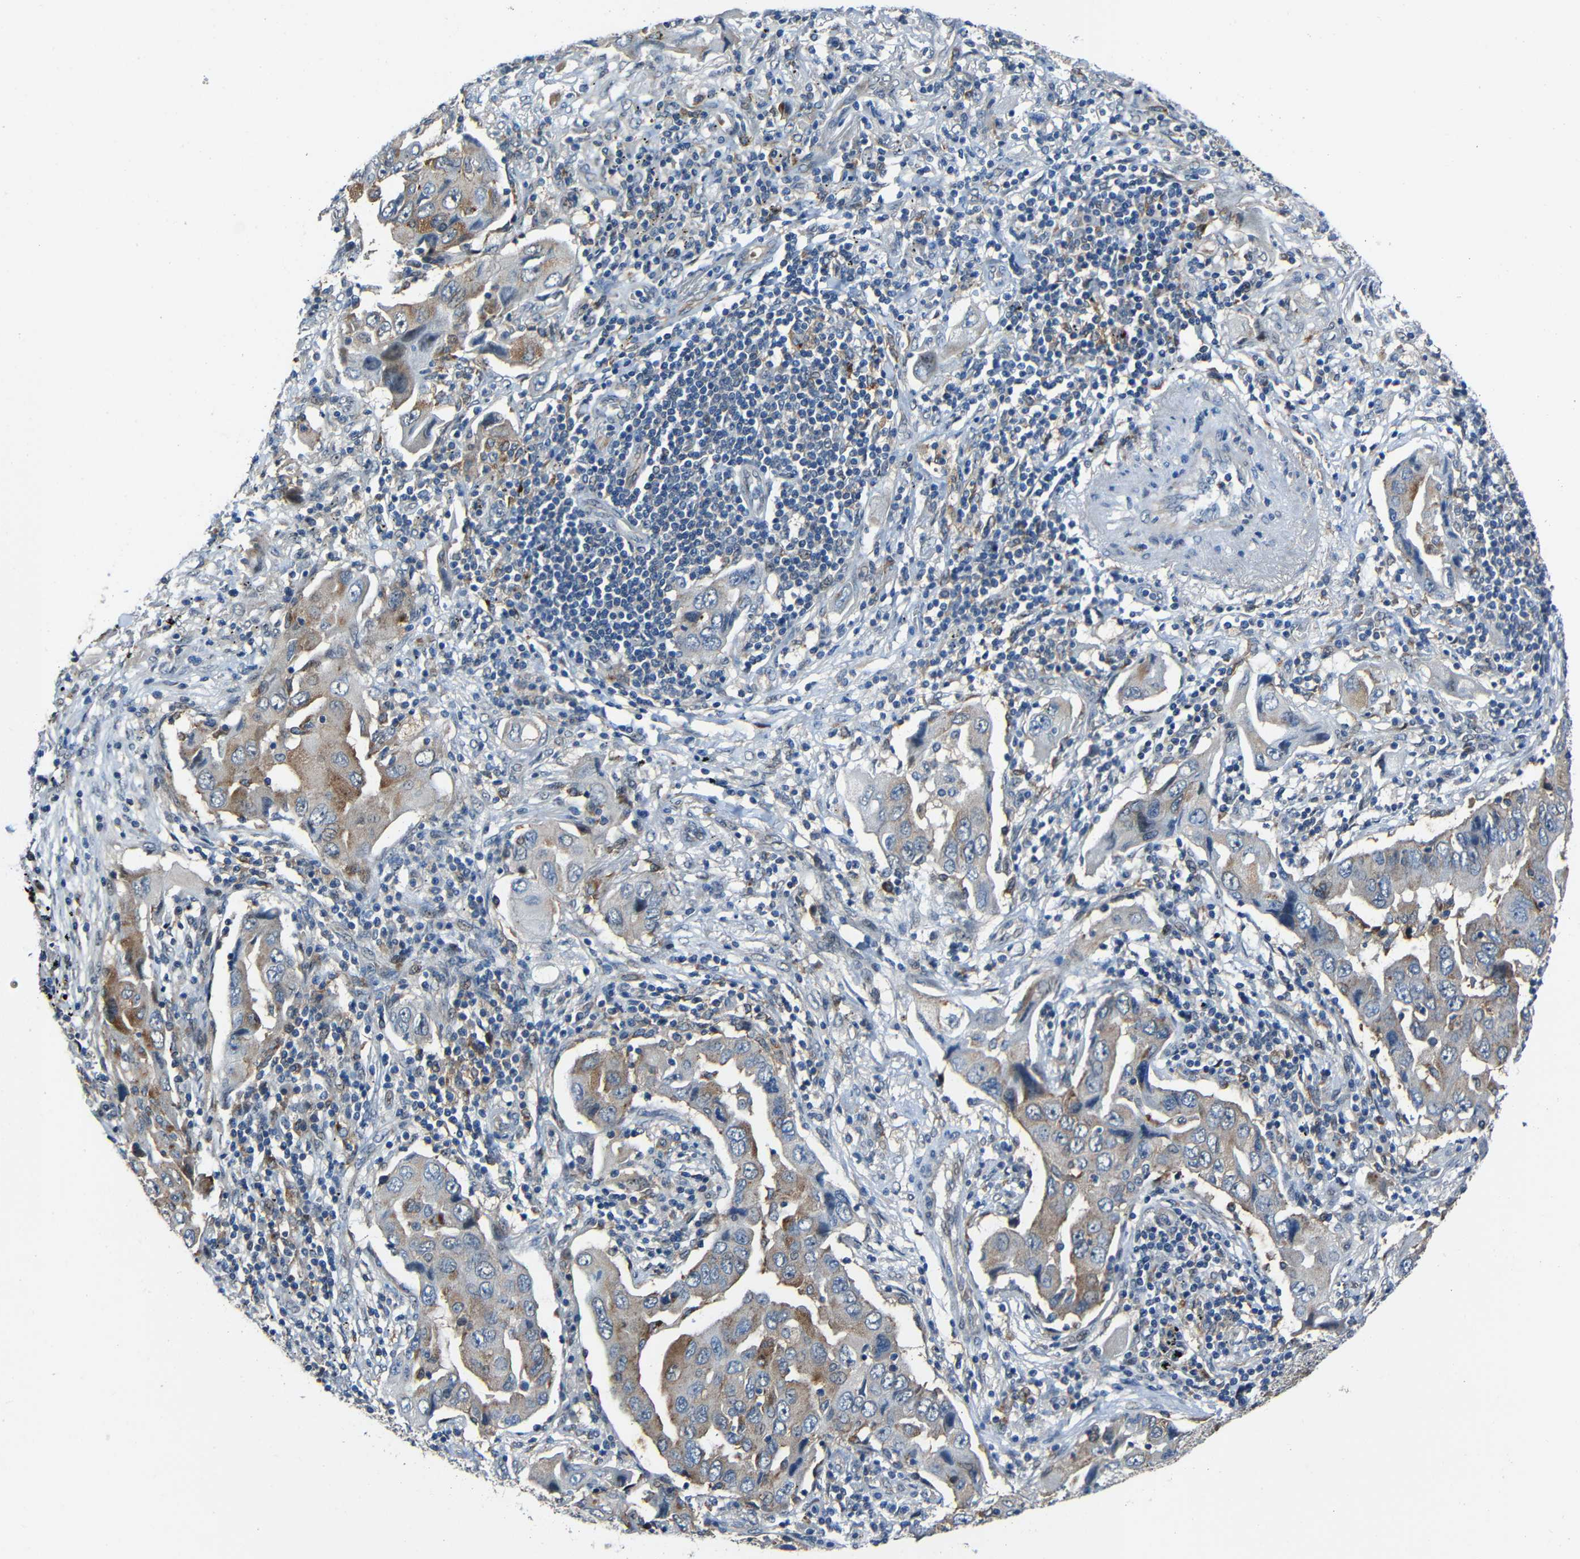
{"staining": {"intensity": "moderate", "quantity": ">75%", "location": "cytoplasmic/membranous"}, "tissue": "lung cancer", "cell_type": "Tumor cells", "image_type": "cancer", "snomed": [{"axis": "morphology", "description": "Adenocarcinoma, NOS"}, {"axis": "topography", "description": "Lung"}], "caption": "A brown stain labels moderate cytoplasmic/membranous expression of a protein in adenocarcinoma (lung) tumor cells.", "gene": "DNAJC5", "patient": {"sex": "female", "age": 65}}